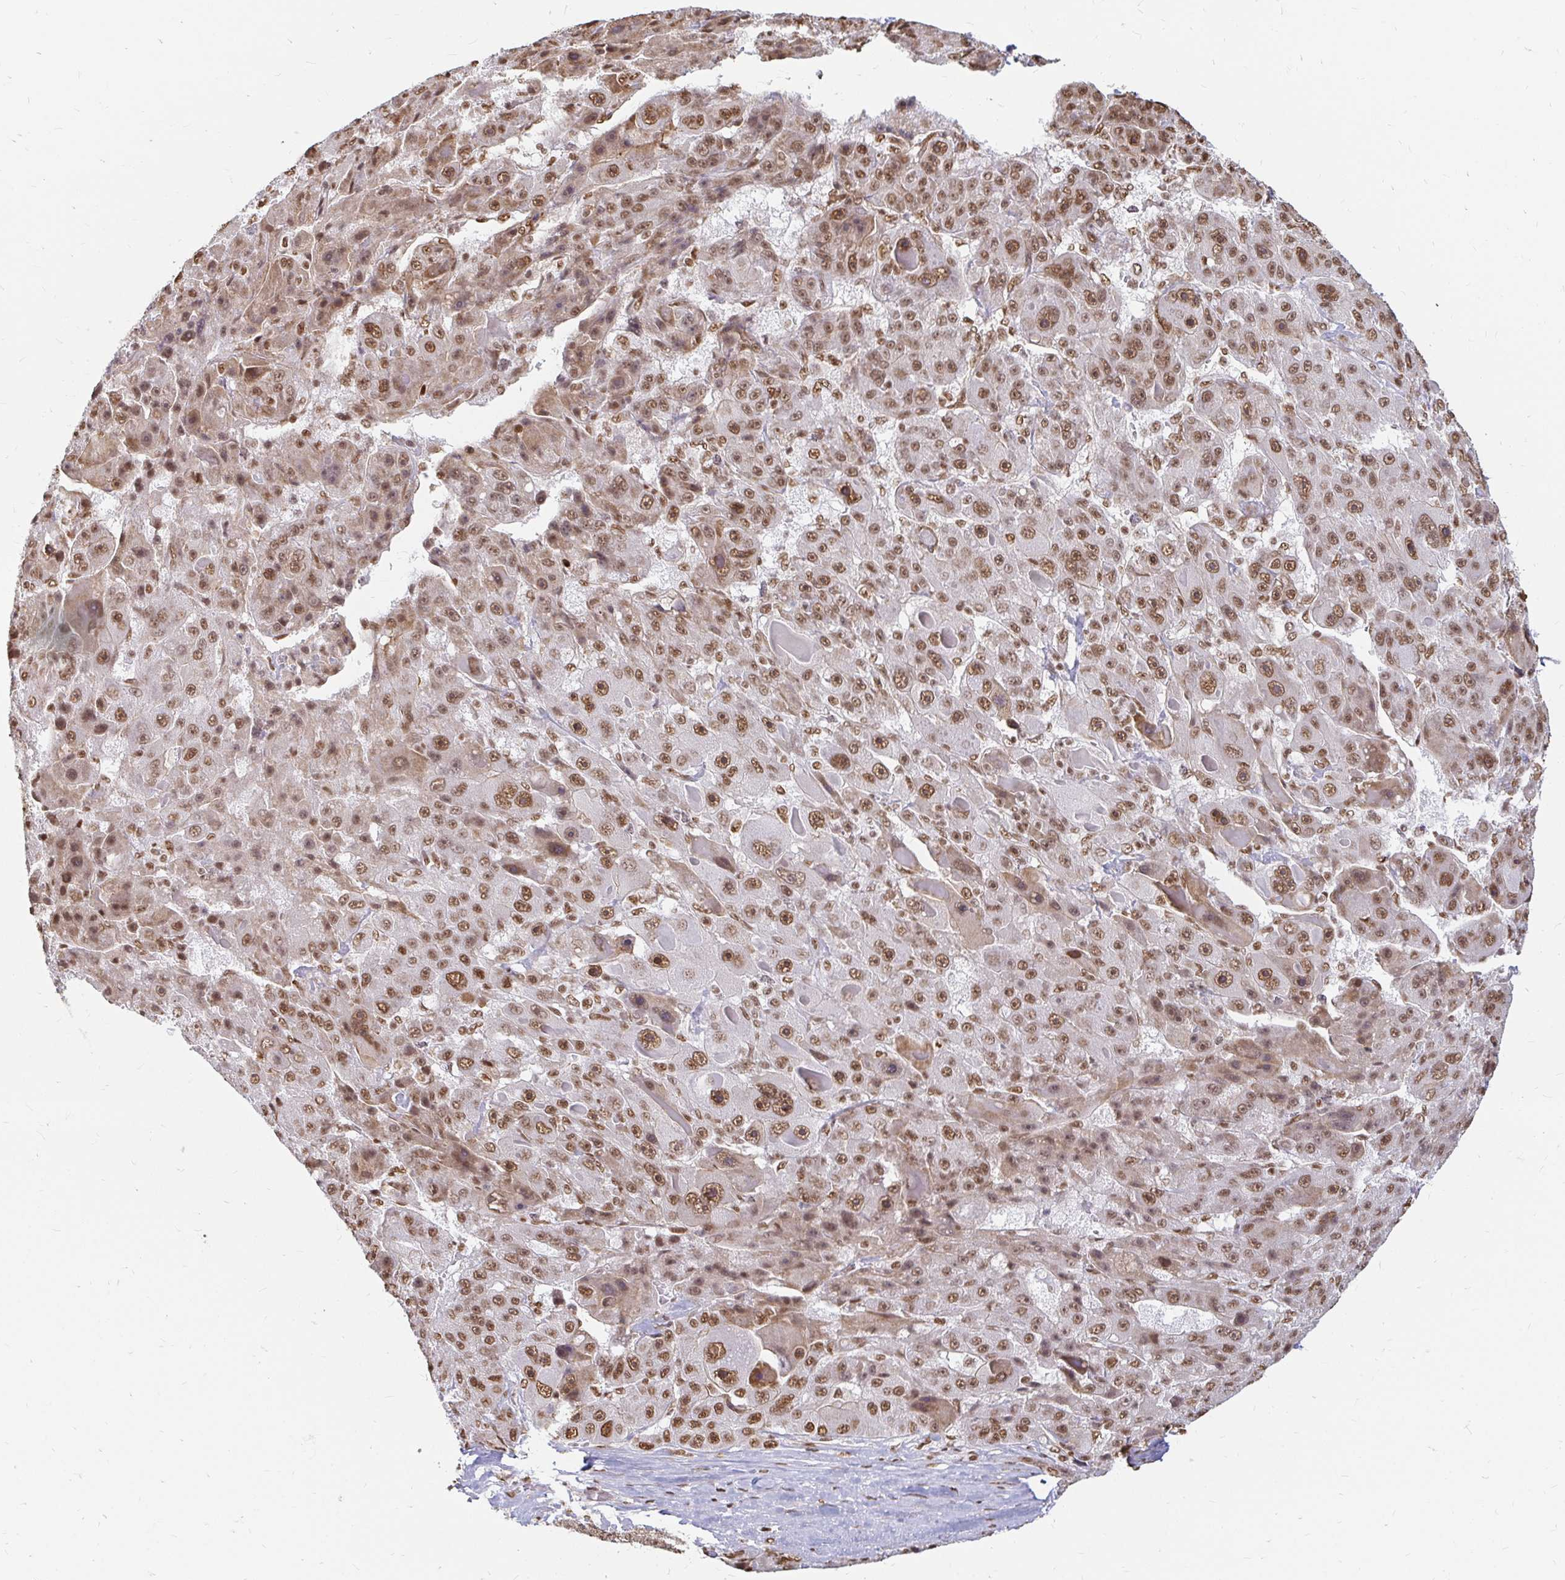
{"staining": {"intensity": "moderate", "quantity": ">75%", "location": "nuclear"}, "tissue": "liver cancer", "cell_type": "Tumor cells", "image_type": "cancer", "snomed": [{"axis": "morphology", "description": "Carcinoma, Hepatocellular, NOS"}, {"axis": "topography", "description": "Liver"}], "caption": "Liver cancer (hepatocellular carcinoma) tissue shows moderate nuclear staining in about >75% of tumor cells, visualized by immunohistochemistry.", "gene": "HNRNPU", "patient": {"sex": "male", "age": 76}}